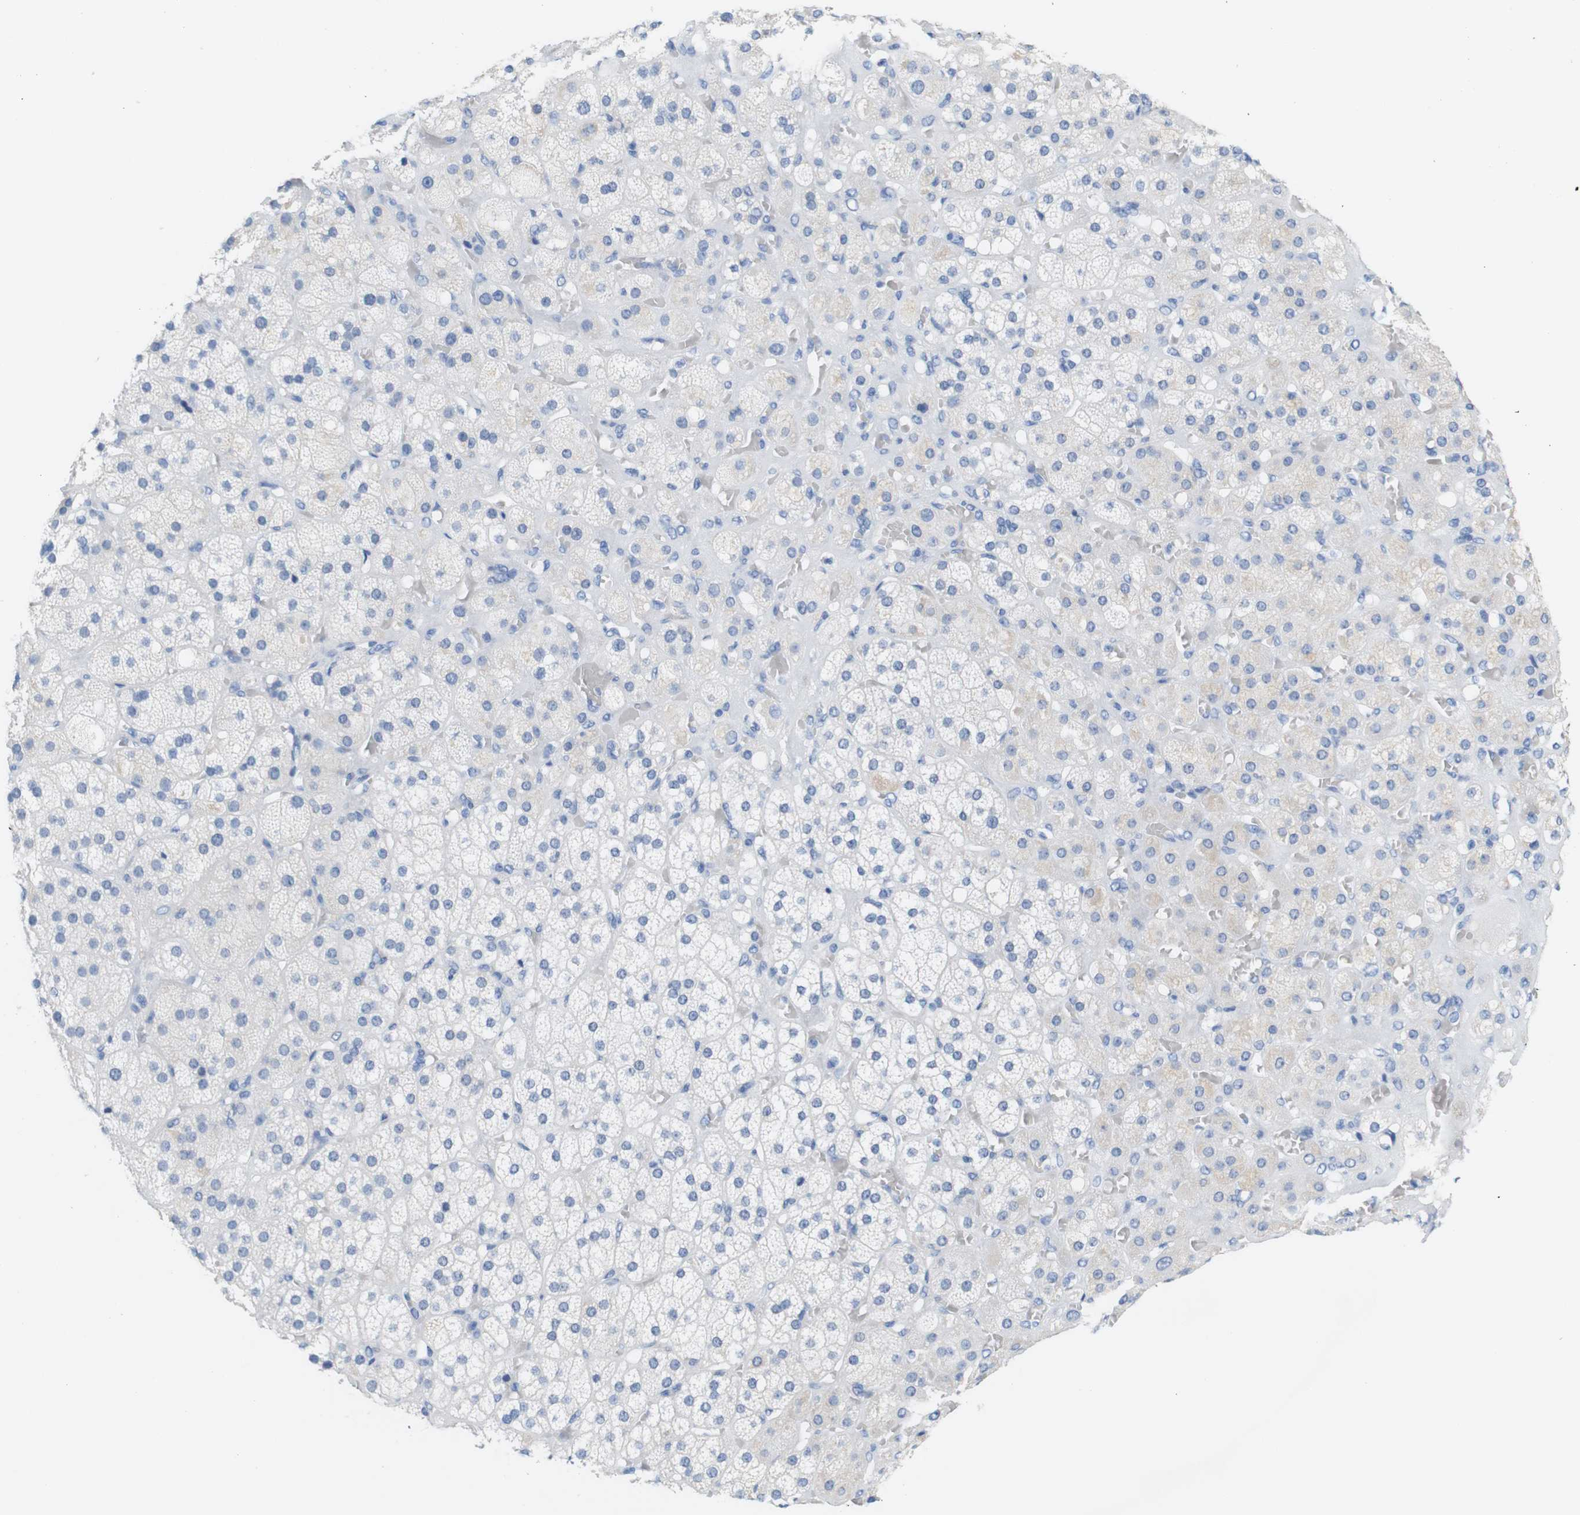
{"staining": {"intensity": "negative", "quantity": "none", "location": "none"}, "tissue": "adrenal gland", "cell_type": "Glandular cells", "image_type": "normal", "snomed": [{"axis": "morphology", "description": "Normal tissue, NOS"}, {"axis": "topography", "description": "Adrenal gland"}], "caption": "Glandular cells show no significant protein positivity in benign adrenal gland. (DAB immunohistochemistry with hematoxylin counter stain).", "gene": "LAG3", "patient": {"sex": "female", "age": 71}}